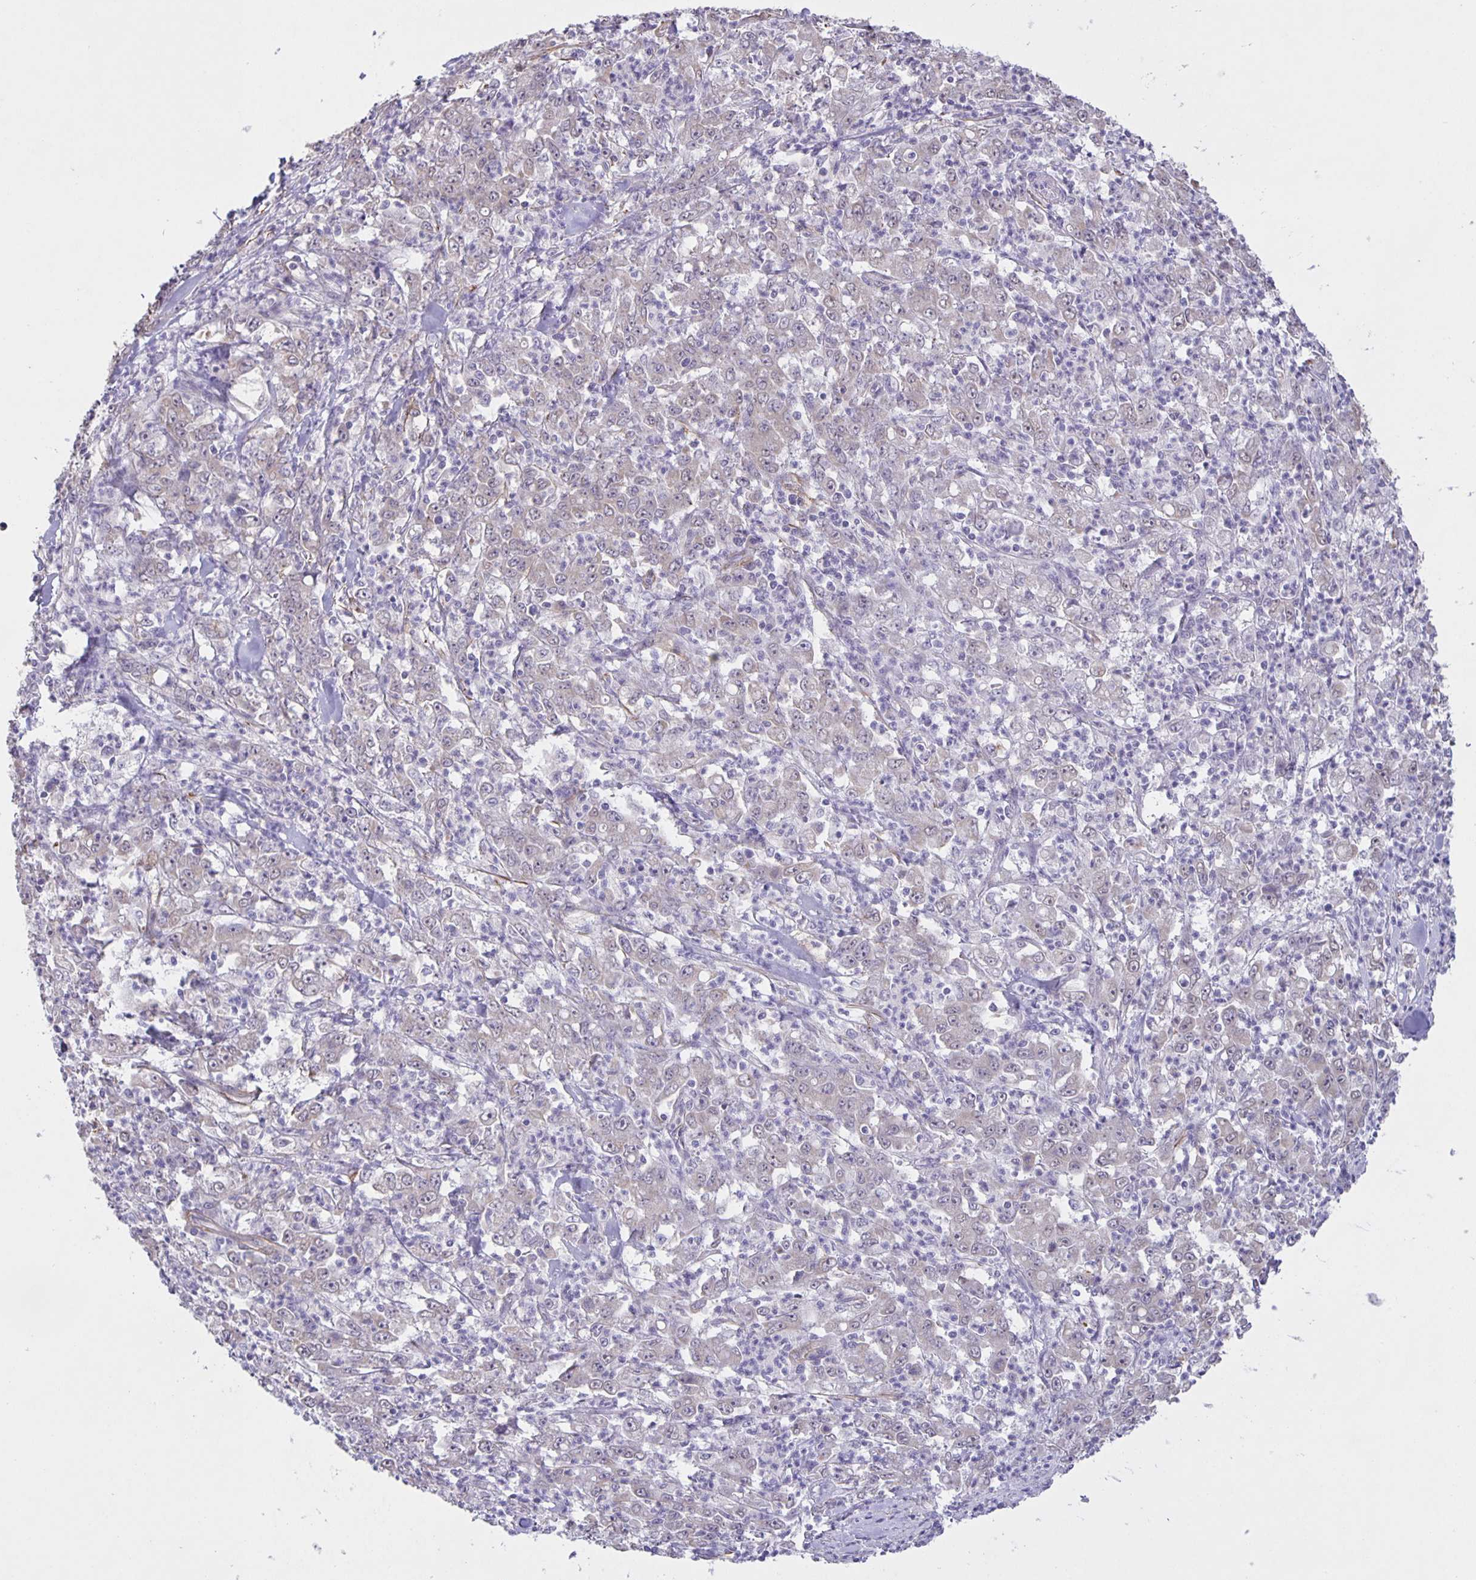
{"staining": {"intensity": "negative", "quantity": "none", "location": "none"}, "tissue": "stomach cancer", "cell_type": "Tumor cells", "image_type": "cancer", "snomed": [{"axis": "morphology", "description": "Adenocarcinoma, NOS"}, {"axis": "topography", "description": "Stomach, lower"}], "caption": "This is a histopathology image of immunohistochemistry (IHC) staining of stomach adenocarcinoma, which shows no staining in tumor cells. (Immunohistochemistry (ihc), brightfield microscopy, high magnification).", "gene": "SRCIN1", "patient": {"sex": "female", "age": 71}}